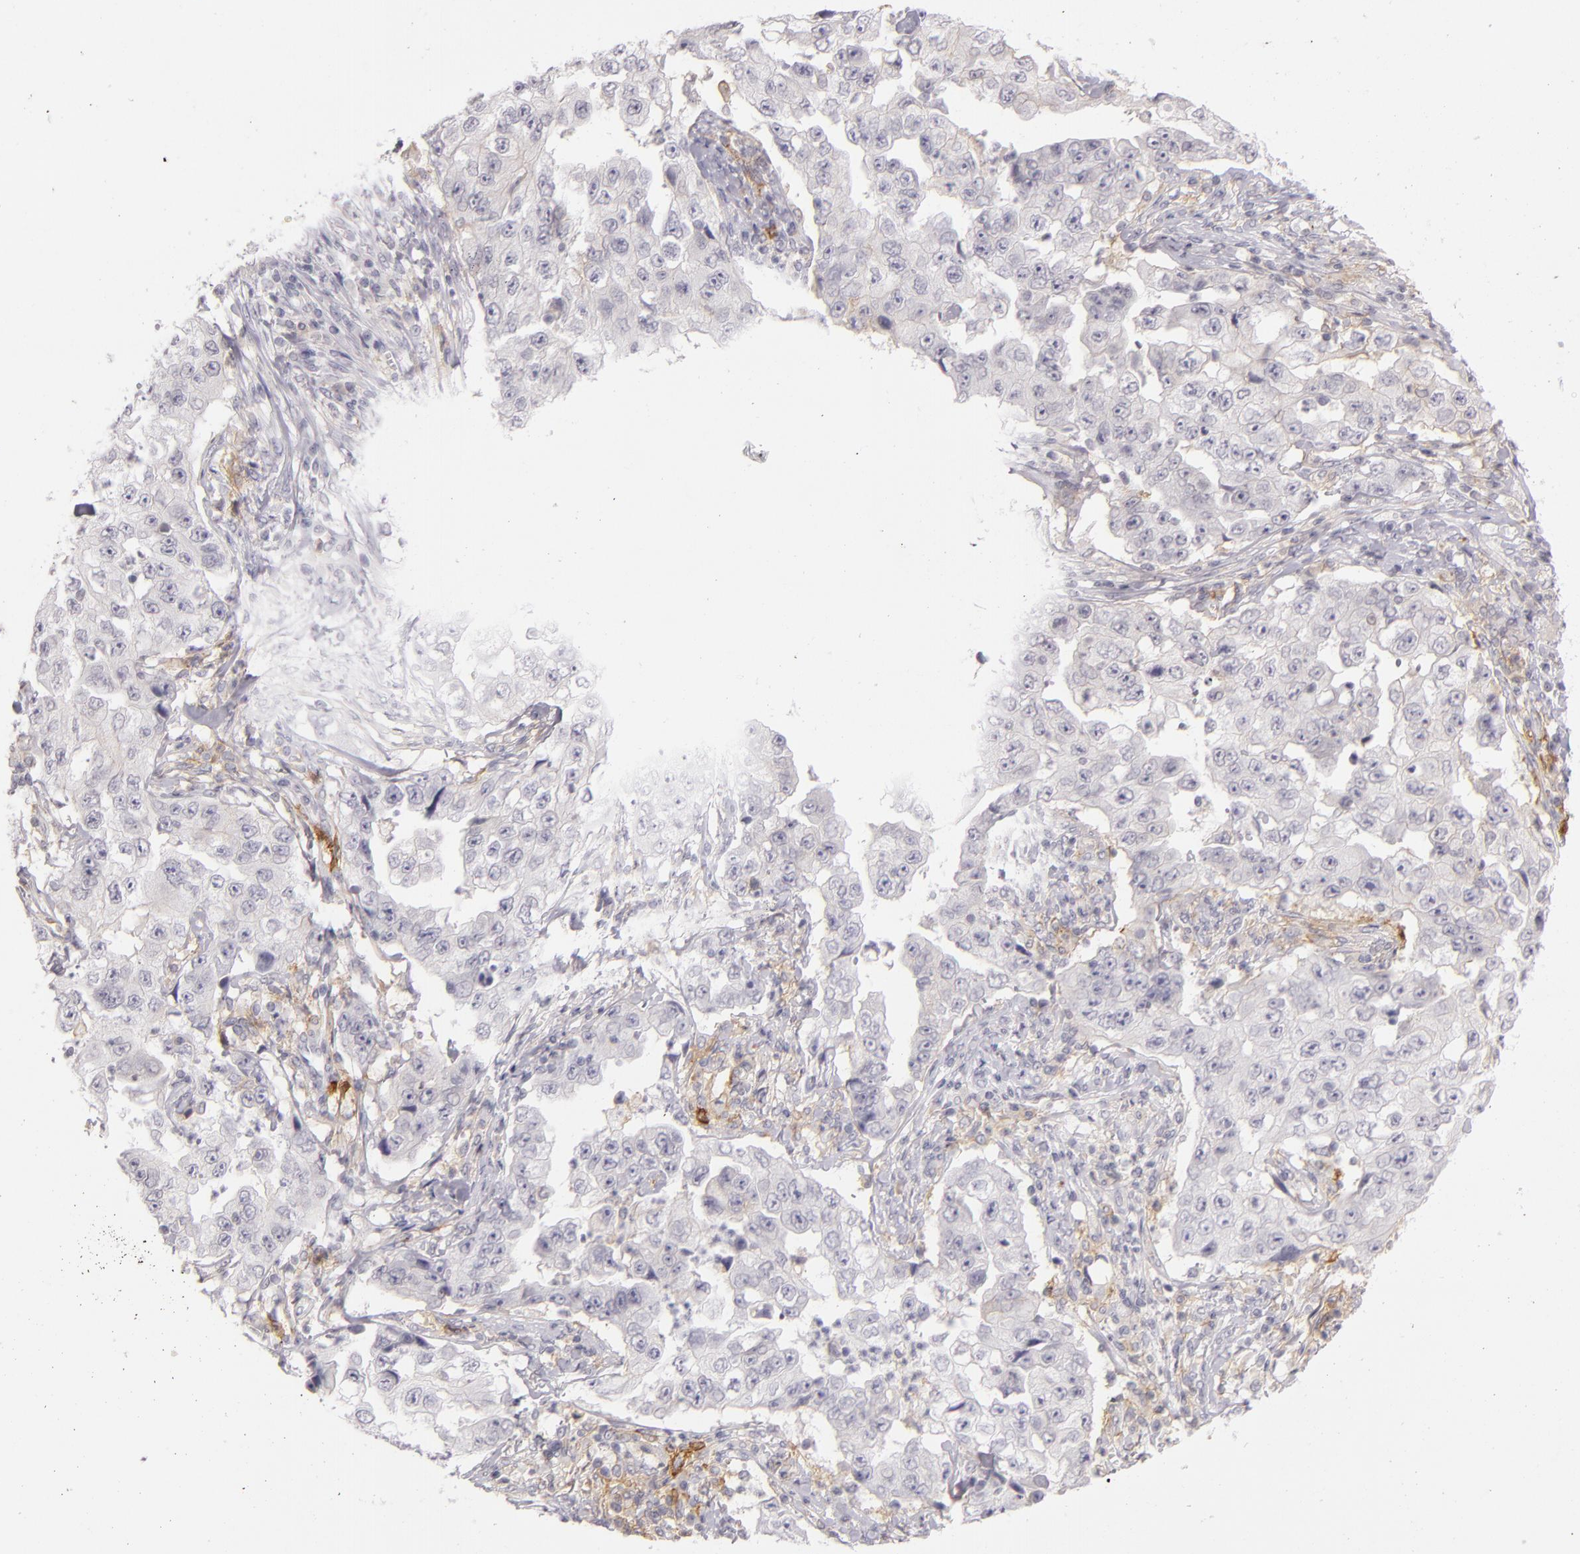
{"staining": {"intensity": "negative", "quantity": "none", "location": "none"}, "tissue": "lung cancer", "cell_type": "Tumor cells", "image_type": "cancer", "snomed": [{"axis": "morphology", "description": "Squamous cell carcinoma, NOS"}, {"axis": "topography", "description": "Lung"}], "caption": "IHC of human lung cancer exhibits no staining in tumor cells. (DAB immunohistochemistry (IHC) with hematoxylin counter stain).", "gene": "CD40", "patient": {"sex": "male", "age": 64}}